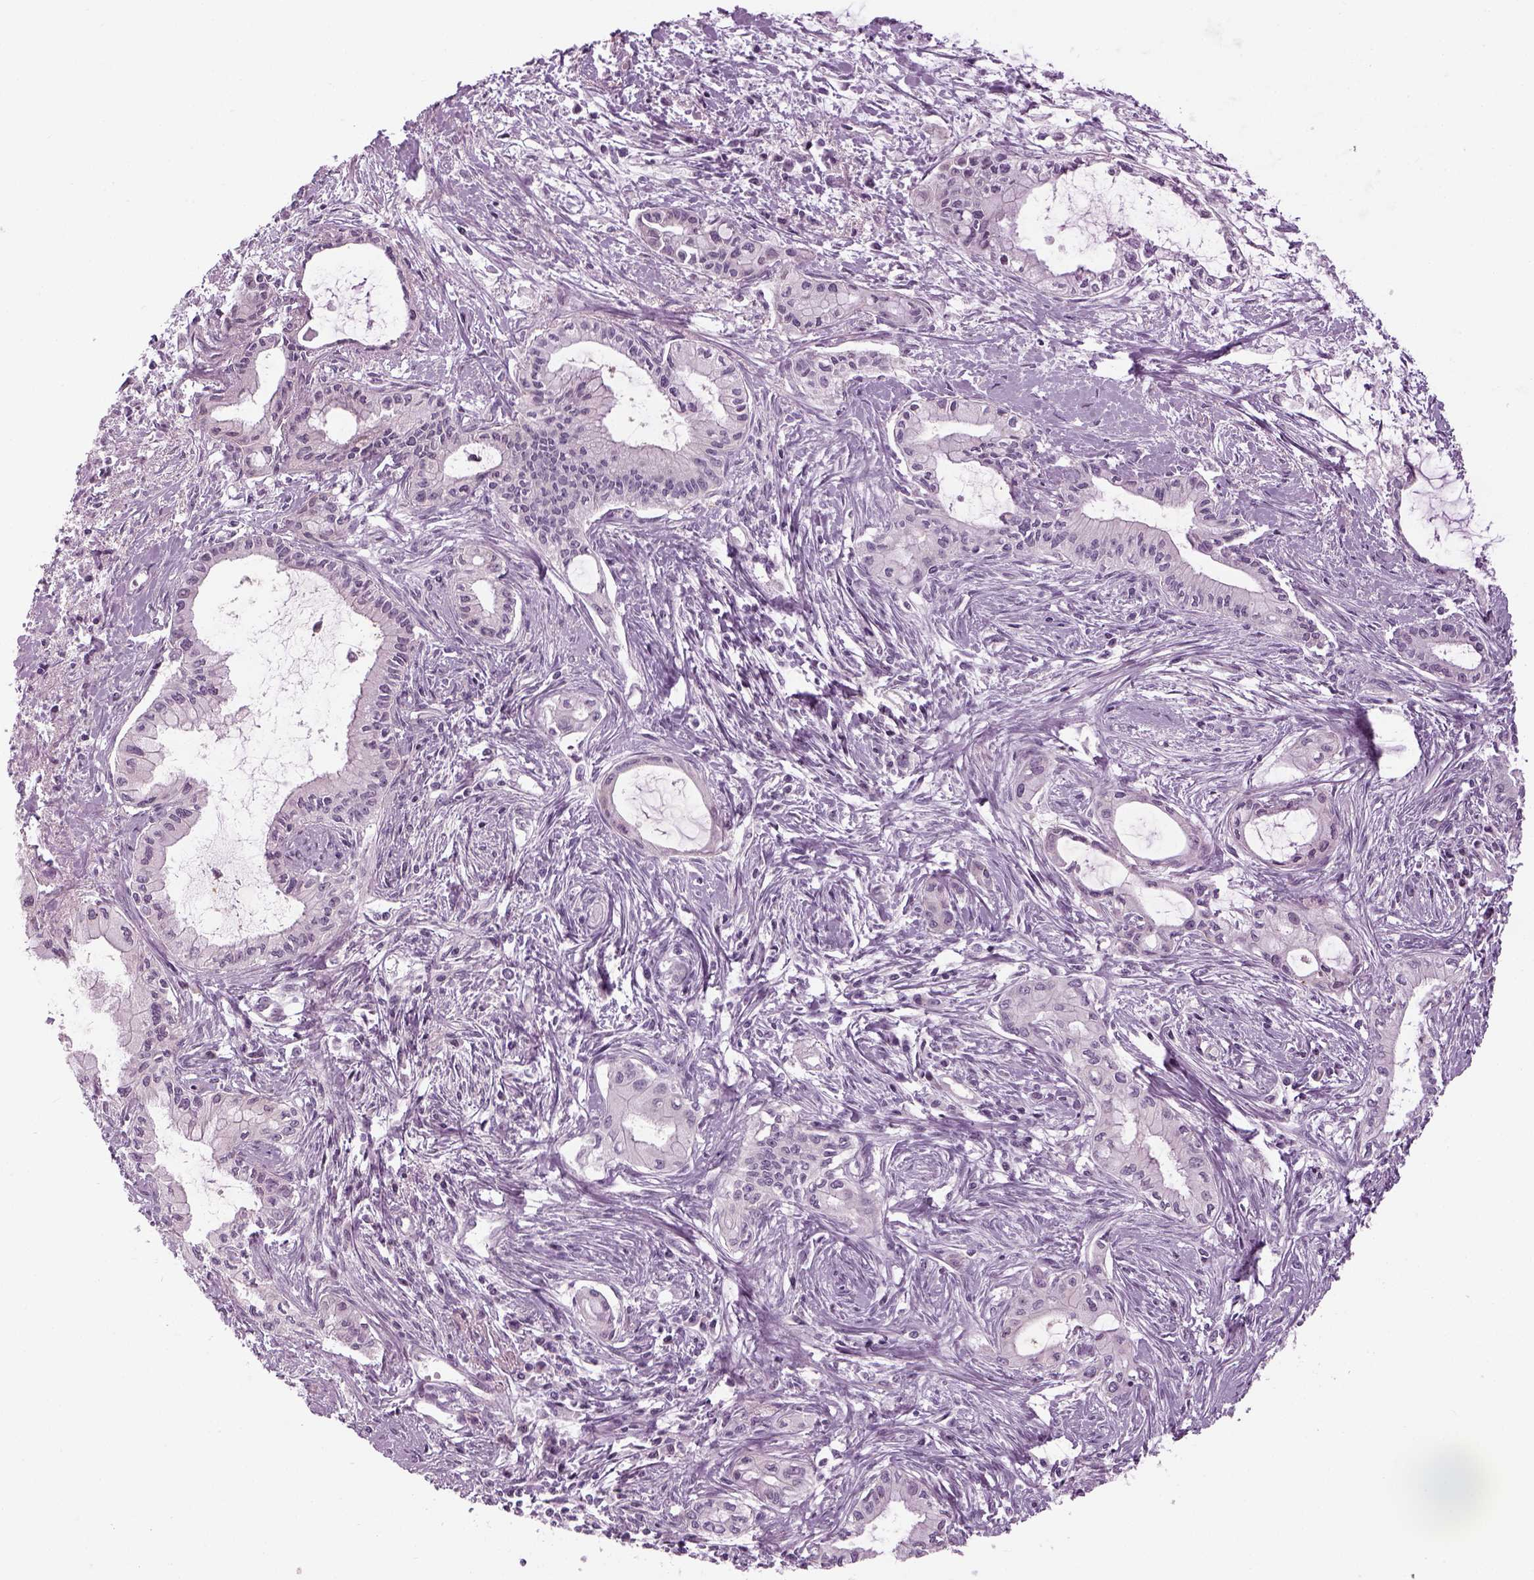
{"staining": {"intensity": "negative", "quantity": "none", "location": "none"}, "tissue": "pancreatic cancer", "cell_type": "Tumor cells", "image_type": "cancer", "snomed": [{"axis": "morphology", "description": "Adenocarcinoma, NOS"}, {"axis": "topography", "description": "Pancreas"}], "caption": "Tumor cells show no significant protein expression in pancreatic cancer (adenocarcinoma).", "gene": "LRRIQ3", "patient": {"sex": "male", "age": 48}}